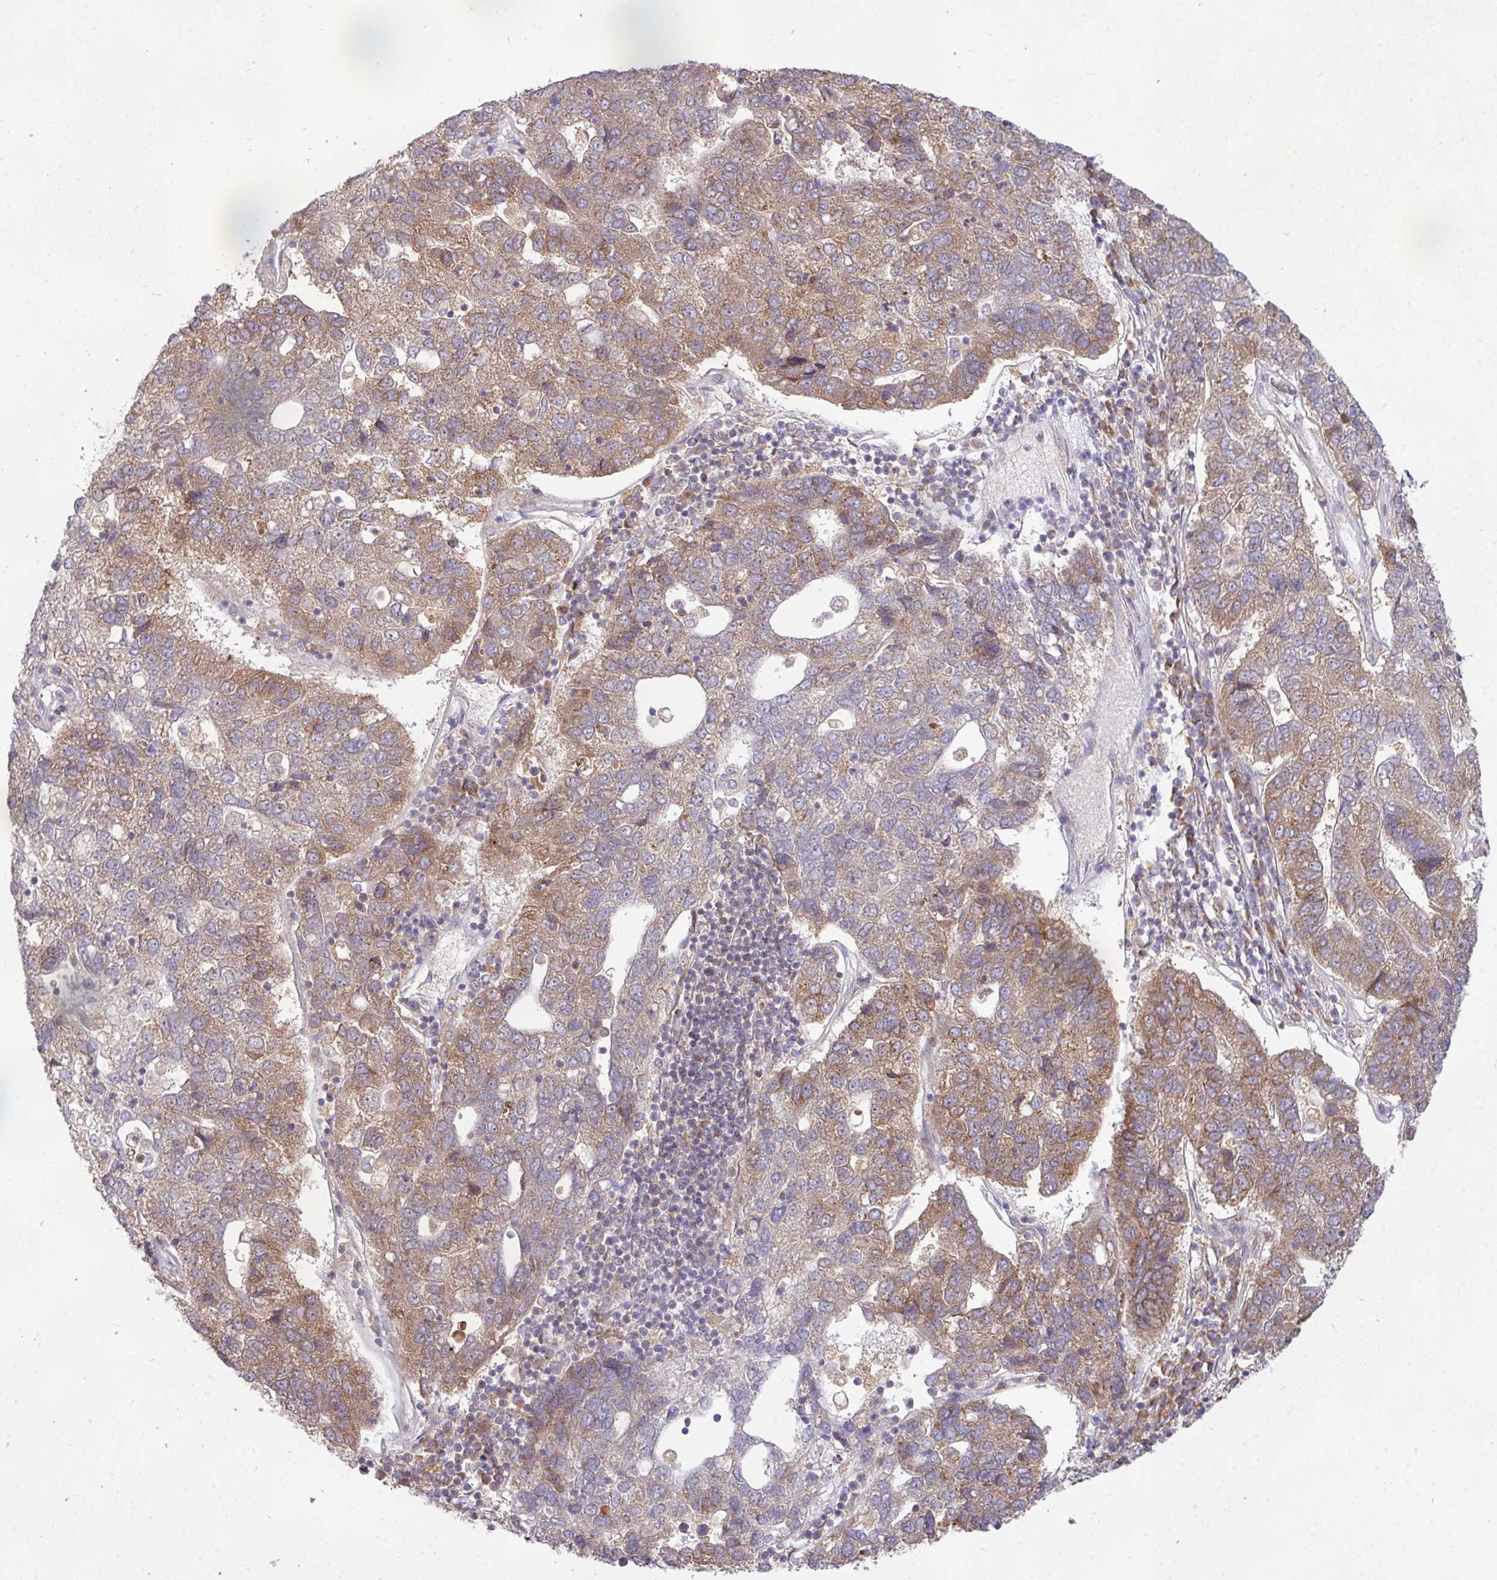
{"staining": {"intensity": "moderate", "quantity": "25%-75%", "location": "cytoplasmic/membranous"}, "tissue": "pancreatic cancer", "cell_type": "Tumor cells", "image_type": "cancer", "snomed": [{"axis": "morphology", "description": "Adenocarcinoma, NOS"}, {"axis": "topography", "description": "Pancreas"}], "caption": "This photomicrograph reveals immunohistochemistry (IHC) staining of human pancreatic adenocarcinoma, with medium moderate cytoplasmic/membranous expression in approximately 25%-75% of tumor cells.", "gene": "VTI1A", "patient": {"sex": "female", "age": 61}}